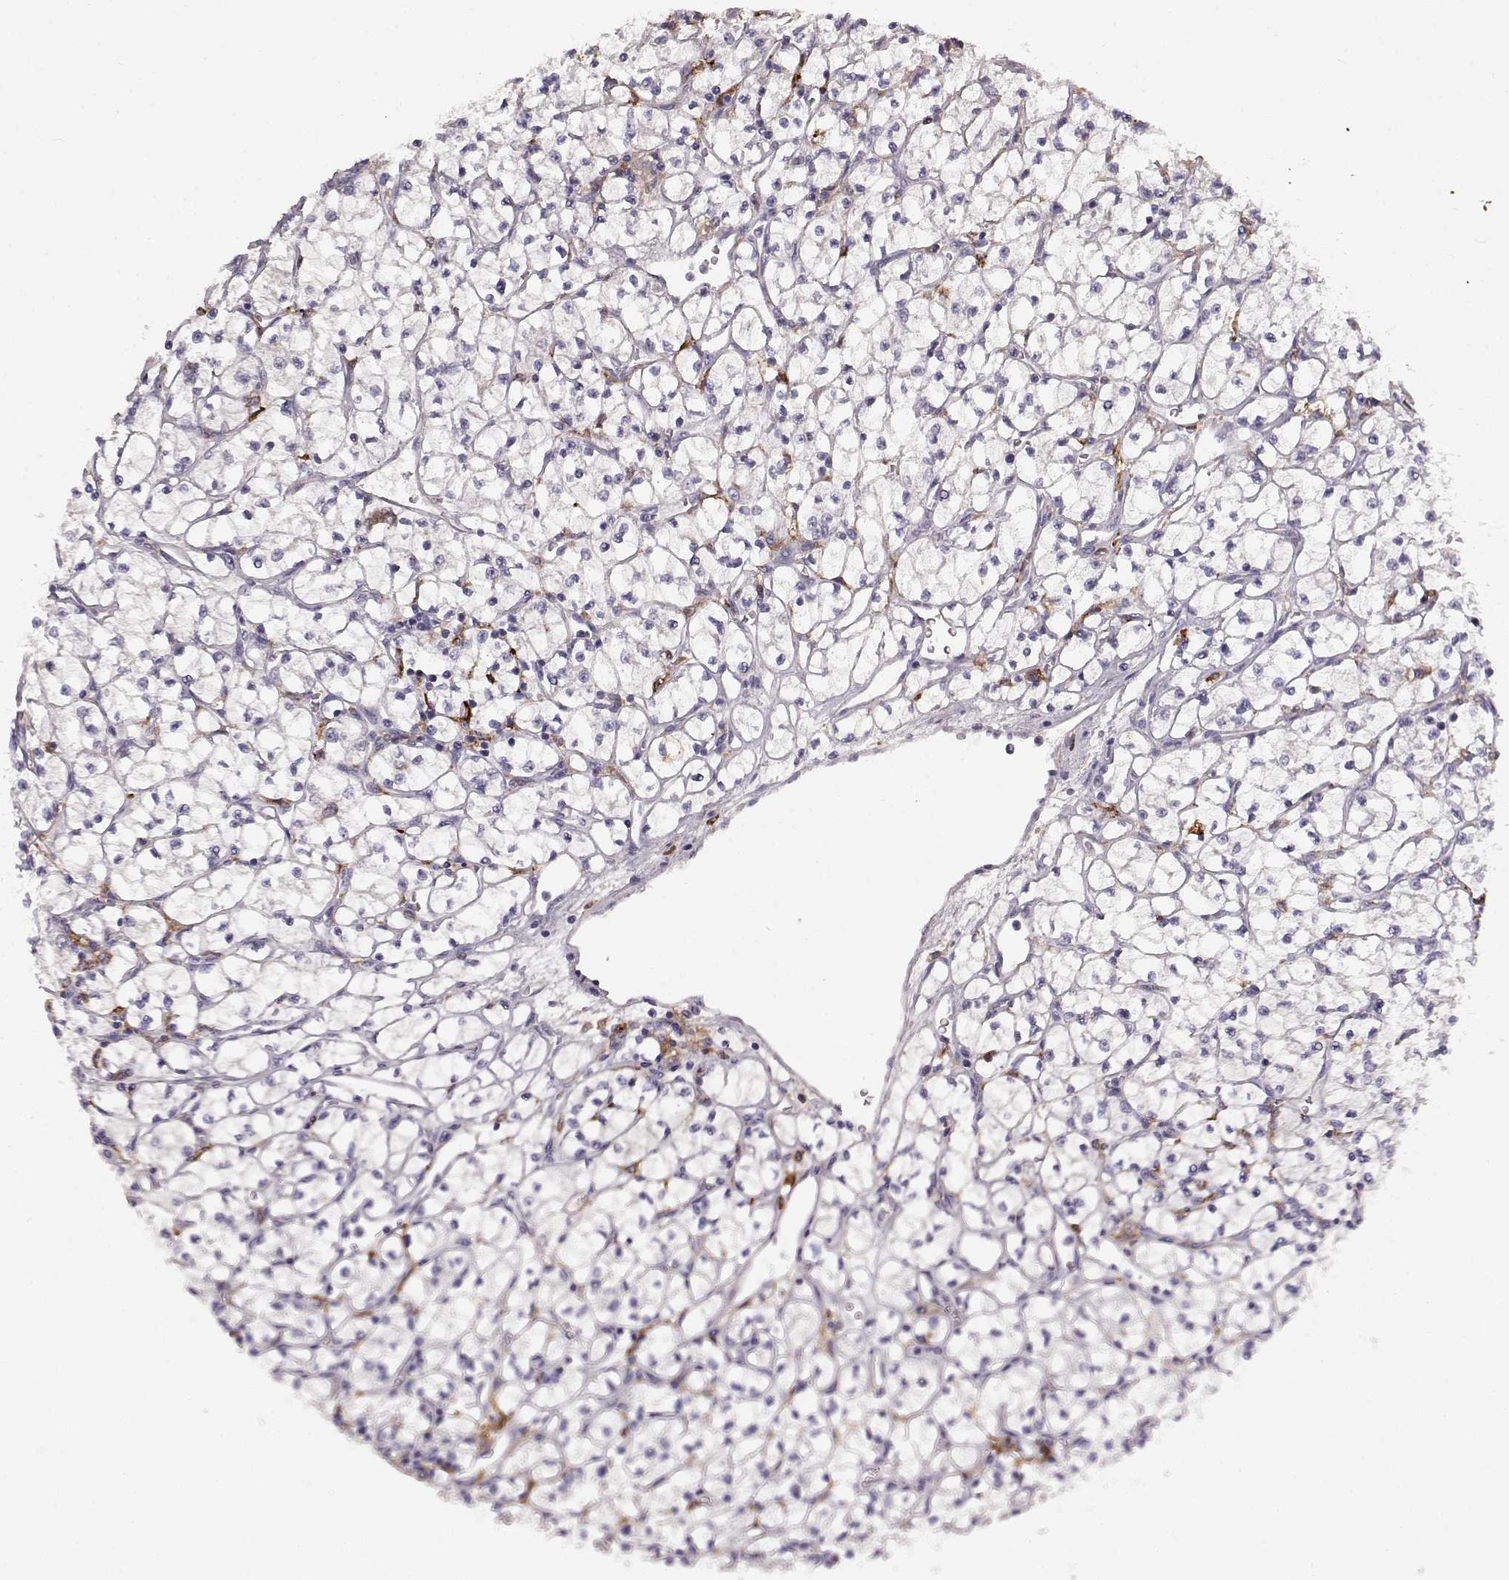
{"staining": {"intensity": "negative", "quantity": "none", "location": "none"}, "tissue": "renal cancer", "cell_type": "Tumor cells", "image_type": "cancer", "snomed": [{"axis": "morphology", "description": "Adenocarcinoma, NOS"}, {"axis": "topography", "description": "Kidney"}], "caption": "High magnification brightfield microscopy of renal cancer (adenocarcinoma) stained with DAB (3,3'-diaminobenzidine) (brown) and counterstained with hematoxylin (blue): tumor cells show no significant positivity.", "gene": "CCNF", "patient": {"sex": "female", "age": 64}}